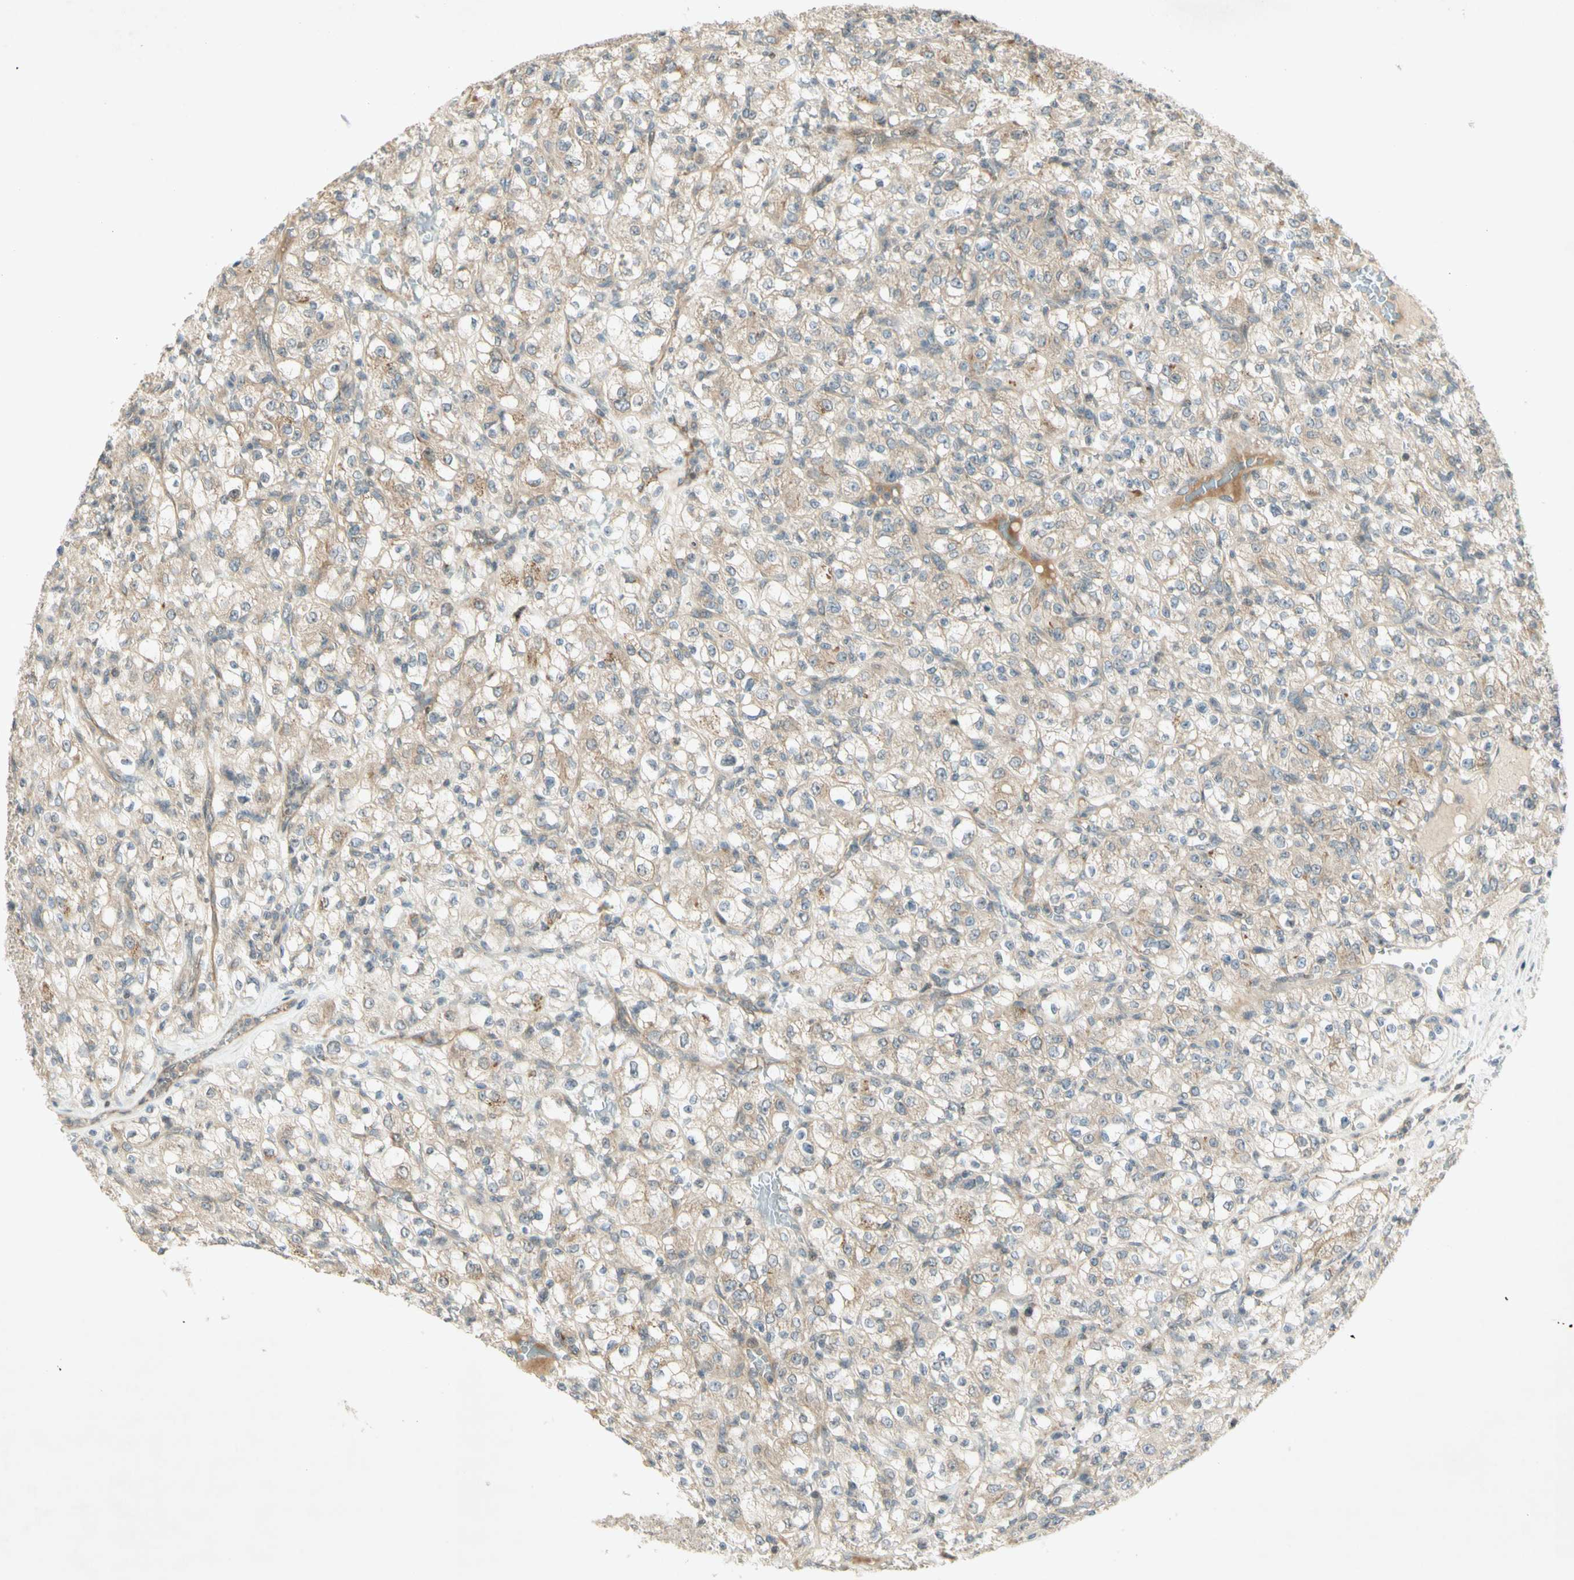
{"staining": {"intensity": "moderate", "quantity": "25%-75%", "location": "cytoplasmic/membranous"}, "tissue": "renal cancer", "cell_type": "Tumor cells", "image_type": "cancer", "snomed": [{"axis": "morphology", "description": "Normal tissue, NOS"}, {"axis": "morphology", "description": "Adenocarcinoma, NOS"}, {"axis": "topography", "description": "Kidney"}], "caption": "Immunohistochemical staining of human renal adenocarcinoma shows medium levels of moderate cytoplasmic/membranous protein positivity in approximately 25%-75% of tumor cells.", "gene": "ETF1", "patient": {"sex": "female", "age": 72}}